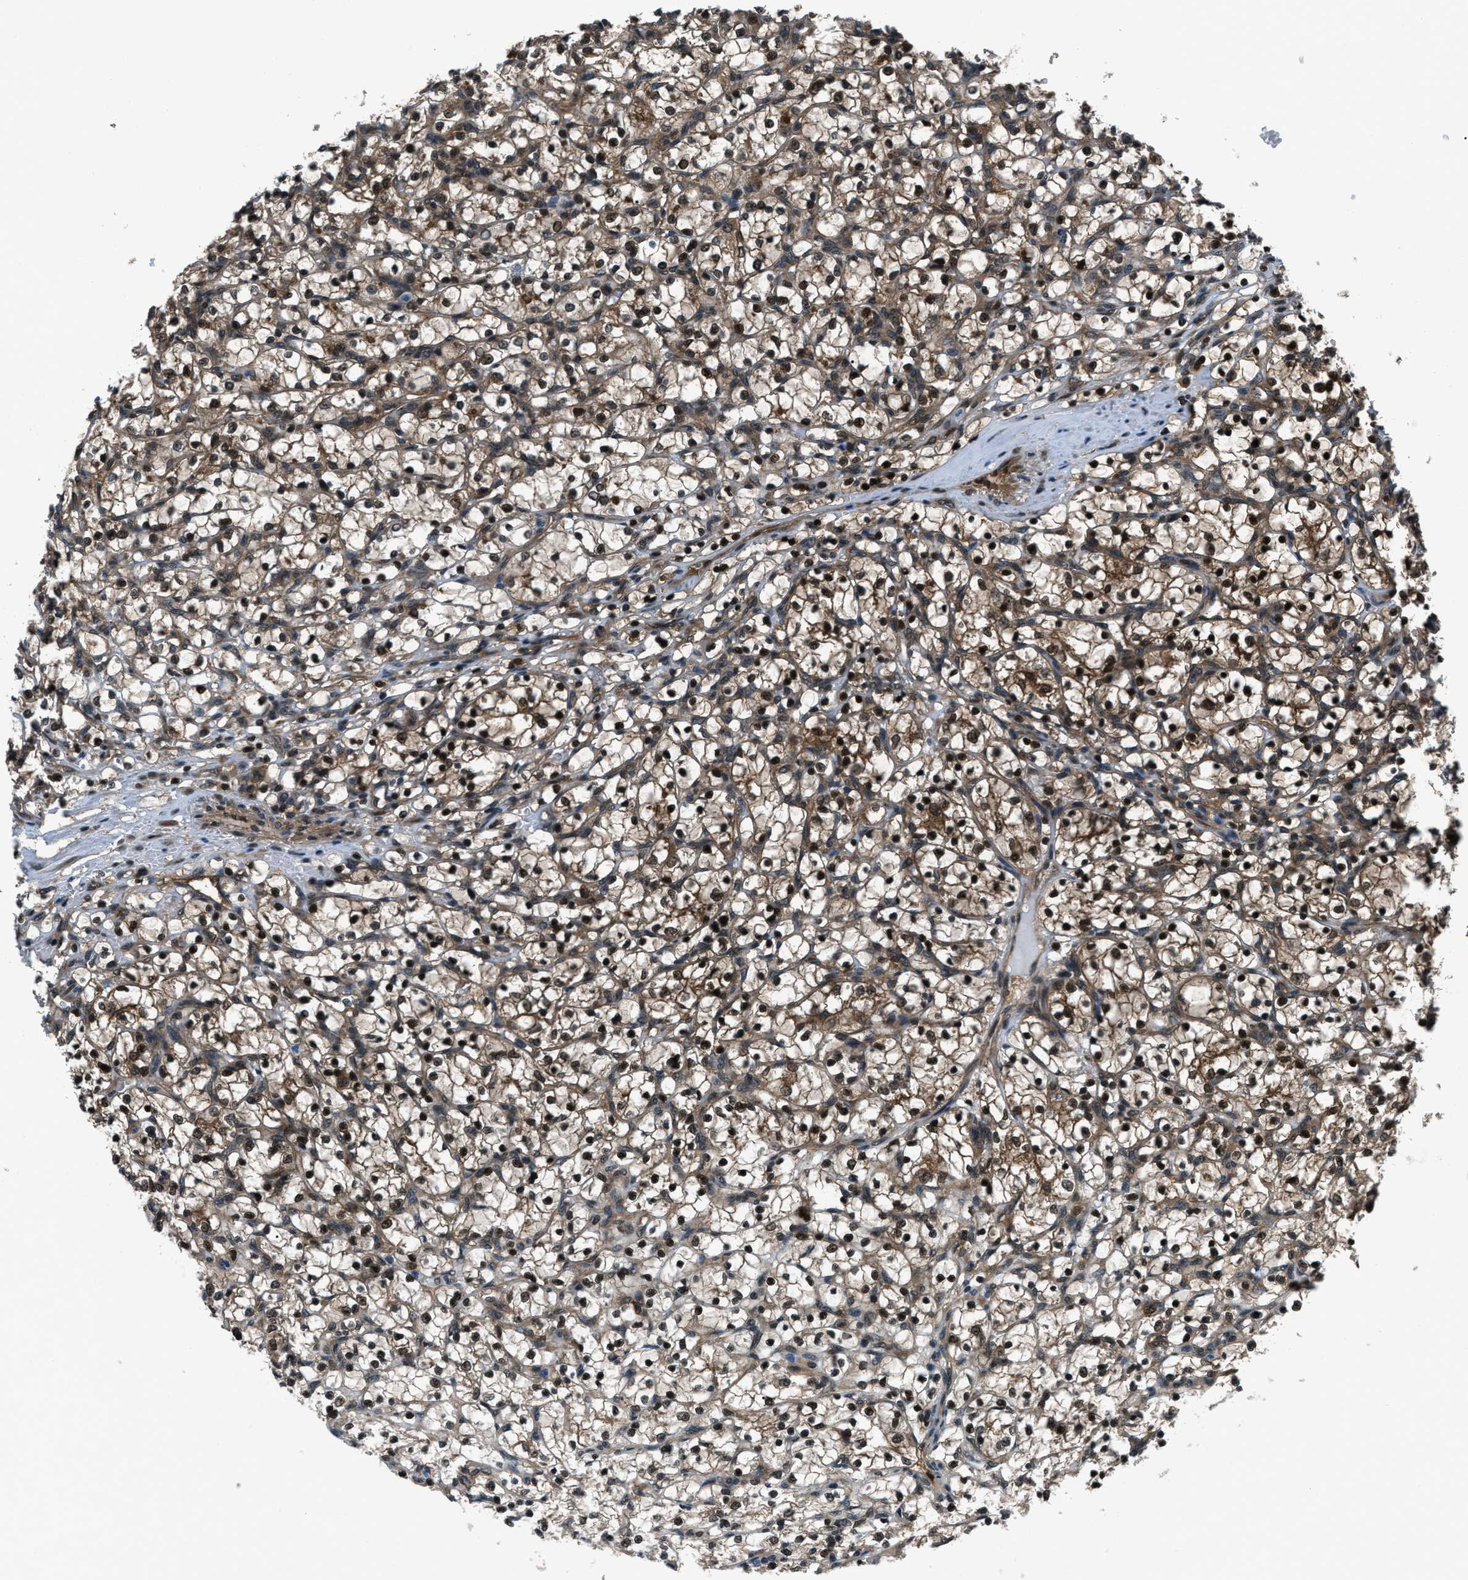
{"staining": {"intensity": "strong", "quantity": ">75%", "location": "cytoplasmic/membranous,nuclear"}, "tissue": "renal cancer", "cell_type": "Tumor cells", "image_type": "cancer", "snomed": [{"axis": "morphology", "description": "Adenocarcinoma, NOS"}, {"axis": "topography", "description": "Kidney"}], "caption": "Protein staining of renal adenocarcinoma tissue reveals strong cytoplasmic/membranous and nuclear staining in about >75% of tumor cells. (DAB IHC with brightfield microscopy, high magnification).", "gene": "NUDCD3", "patient": {"sex": "female", "age": 69}}